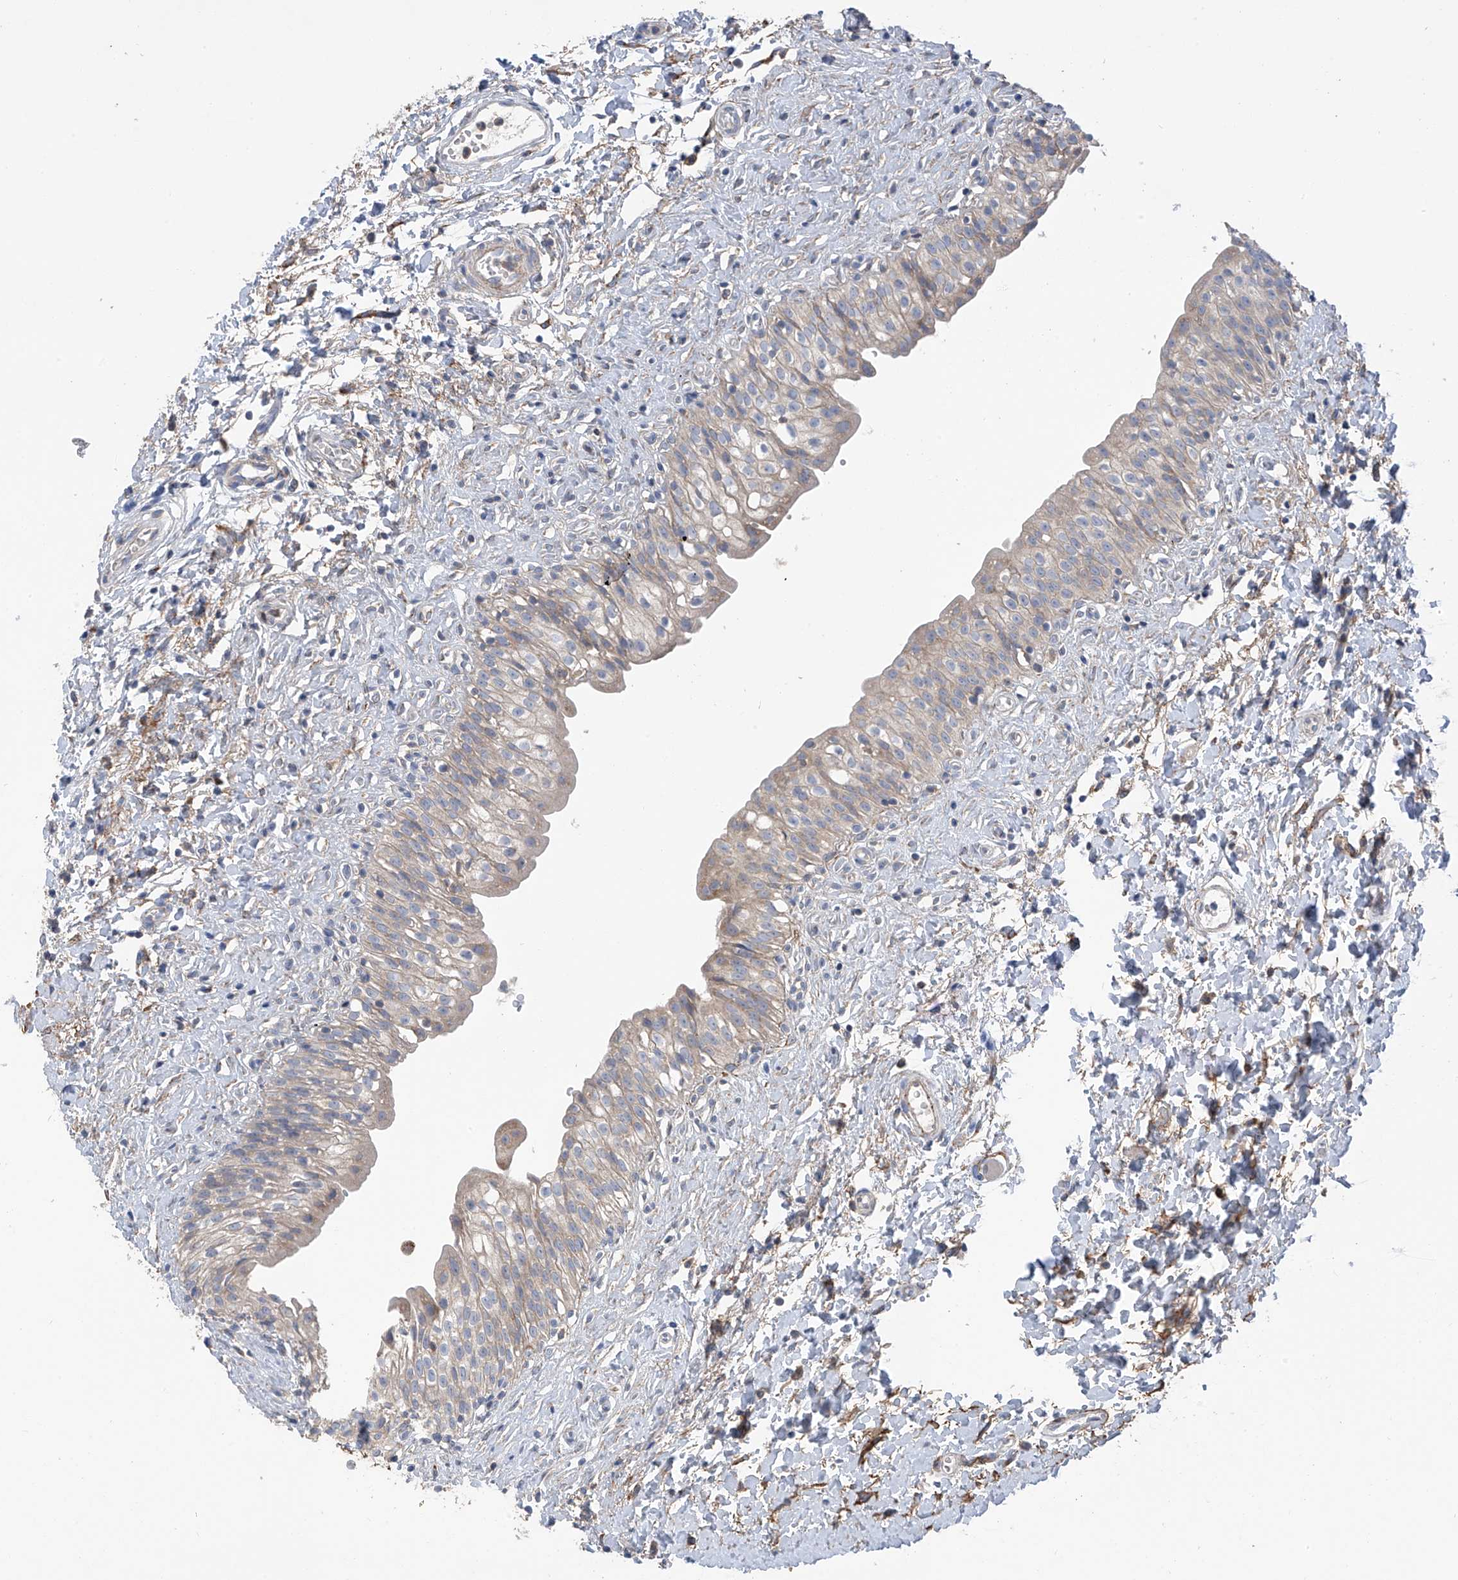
{"staining": {"intensity": "negative", "quantity": "none", "location": "none"}, "tissue": "urinary bladder", "cell_type": "Urothelial cells", "image_type": "normal", "snomed": [{"axis": "morphology", "description": "Normal tissue, NOS"}, {"axis": "topography", "description": "Urinary bladder"}], "caption": "IHC of unremarkable urinary bladder demonstrates no expression in urothelial cells.", "gene": "GALNTL6", "patient": {"sex": "male", "age": 51}}